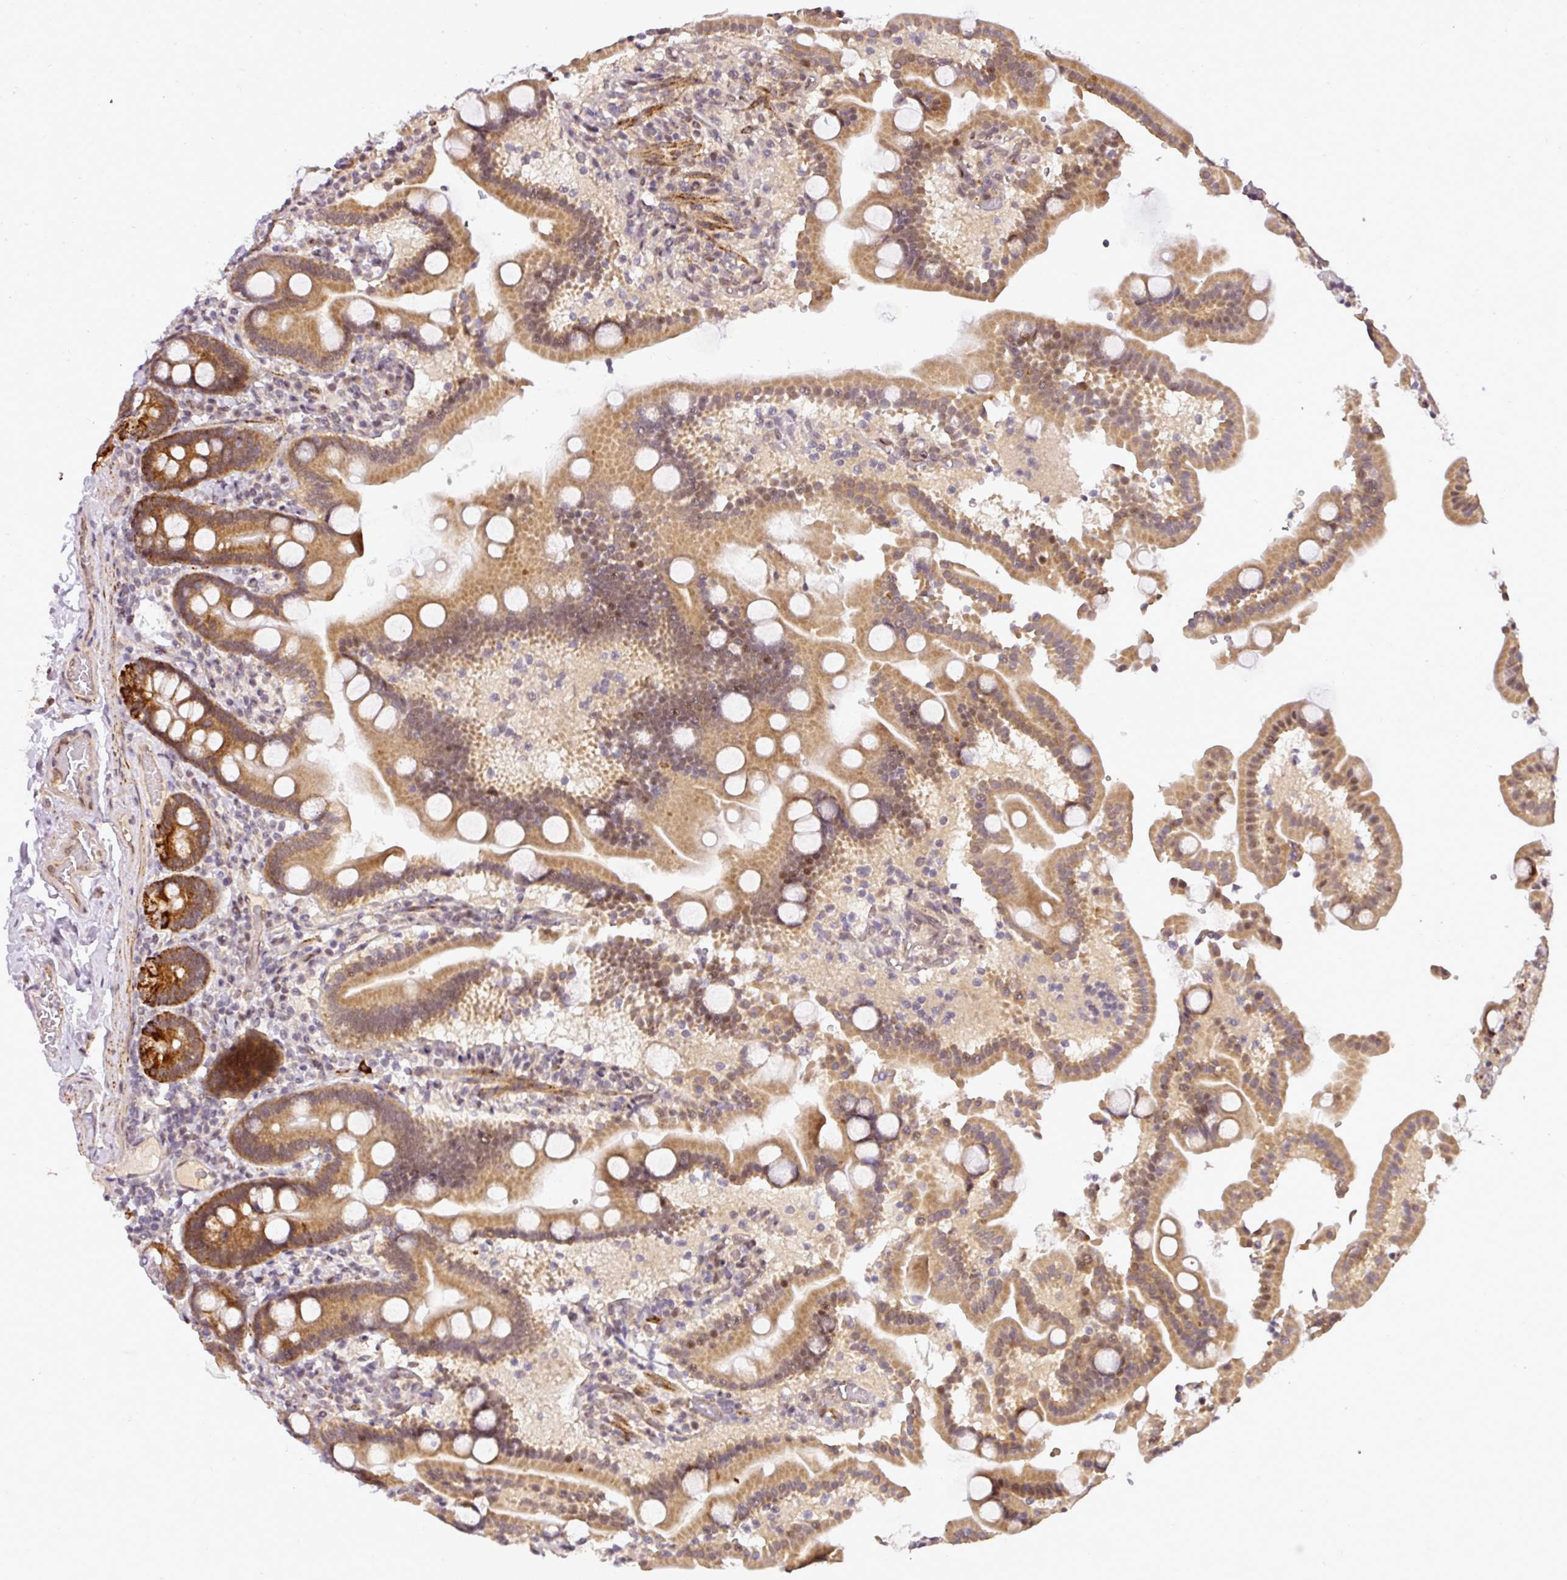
{"staining": {"intensity": "strong", "quantity": ">75%", "location": "cytoplasmic/membranous"}, "tissue": "duodenum", "cell_type": "Glandular cells", "image_type": "normal", "snomed": [{"axis": "morphology", "description": "Normal tissue, NOS"}, {"axis": "topography", "description": "Duodenum"}], "caption": "Immunohistochemical staining of normal human duodenum reveals >75% levels of strong cytoplasmic/membranous protein positivity in approximately >75% of glandular cells. (Brightfield microscopy of DAB IHC at high magnification).", "gene": "C1orf226", "patient": {"sex": "male", "age": 55}}